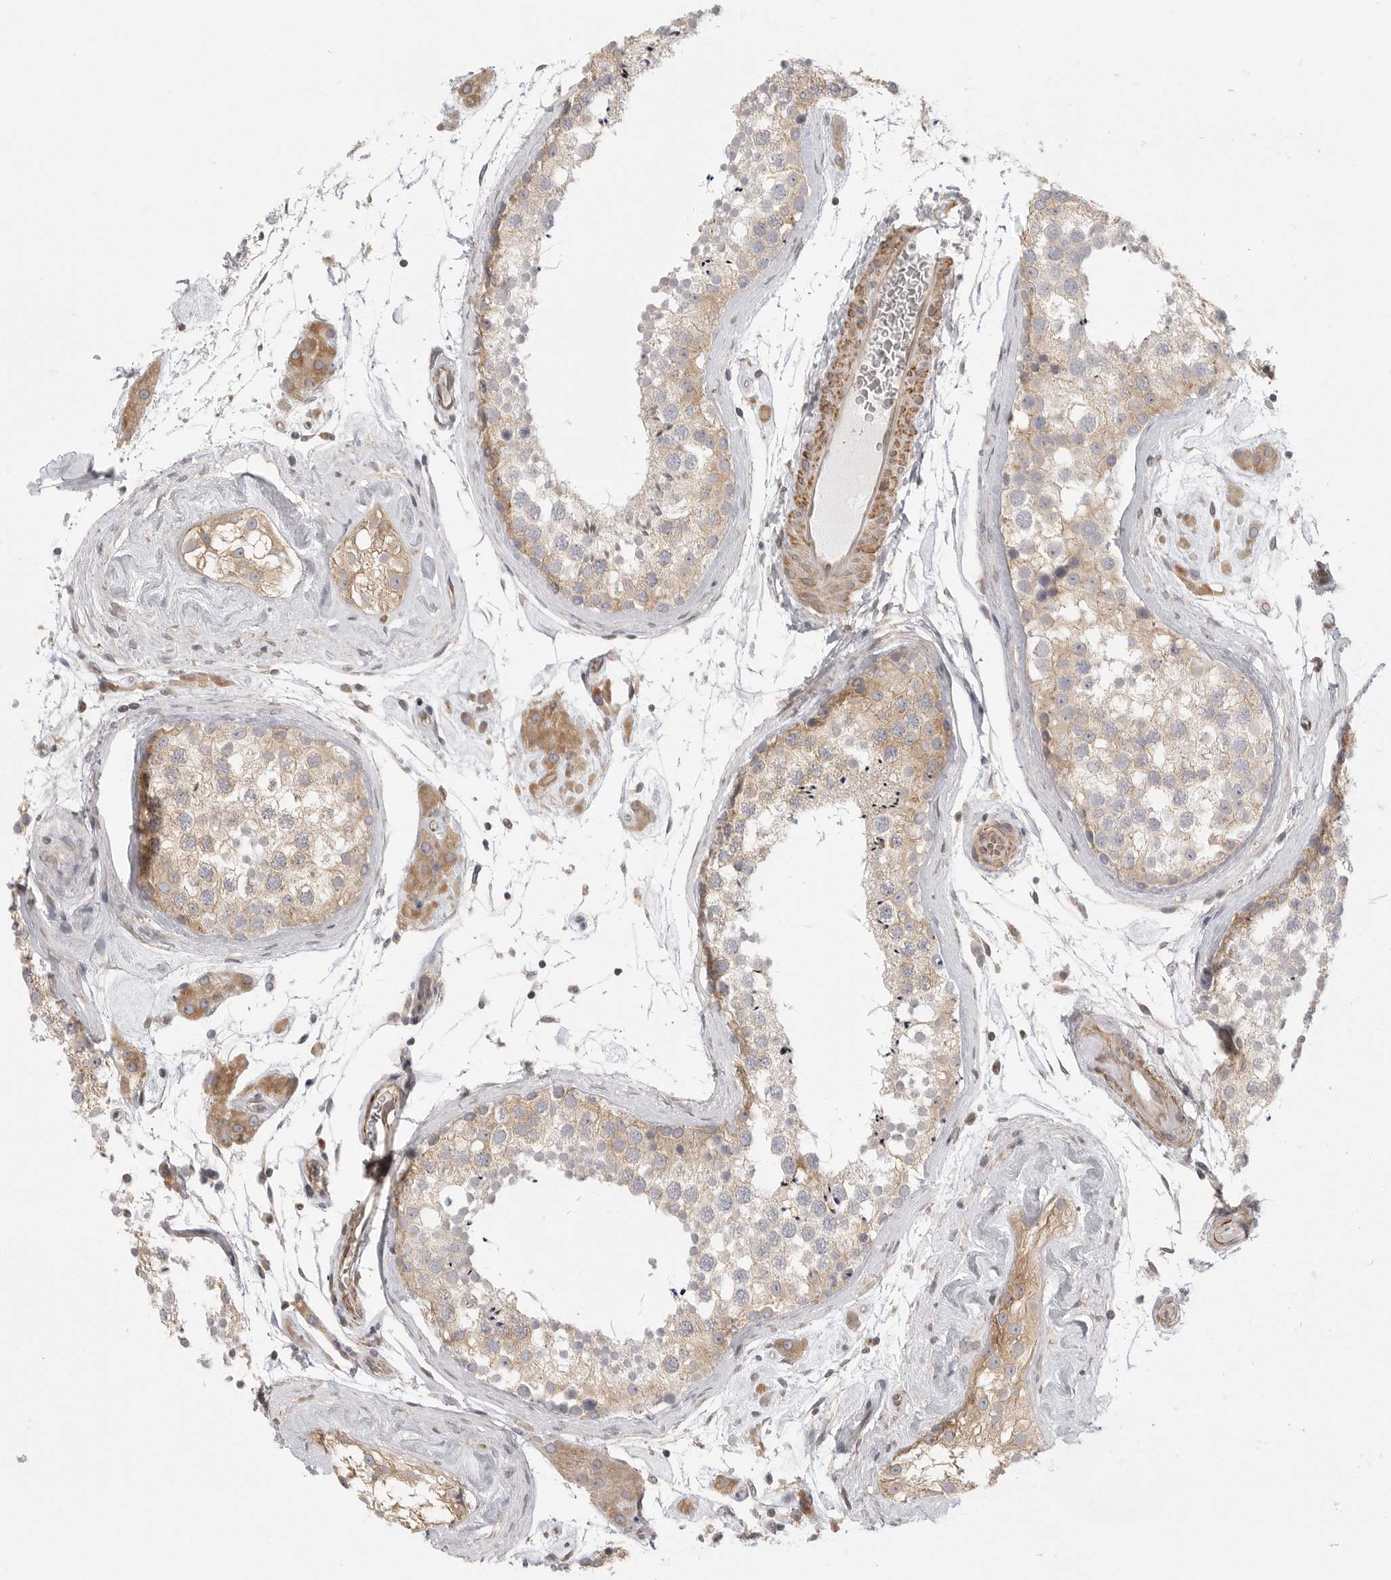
{"staining": {"intensity": "weak", "quantity": ">75%", "location": "cytoplasmic/membranous"}, "tissue": "testis", "cell_type": "Cells in seminiferous ducts", "image_type": "normal", "snomed": [{"axis": "morphology", "description": "Normal tissue, NOS"}, {"axis": "topography", "description": "Testis"}], "caption": "A photomicrograph showing weak cytoplasmic/membranous positivity in about >75% of cells in seminiferous ducts in benign testis, as visualized by brown immunohistochemical staining.", "gene": "CERS2", "patient": {"sex": "male", "age": 46}}